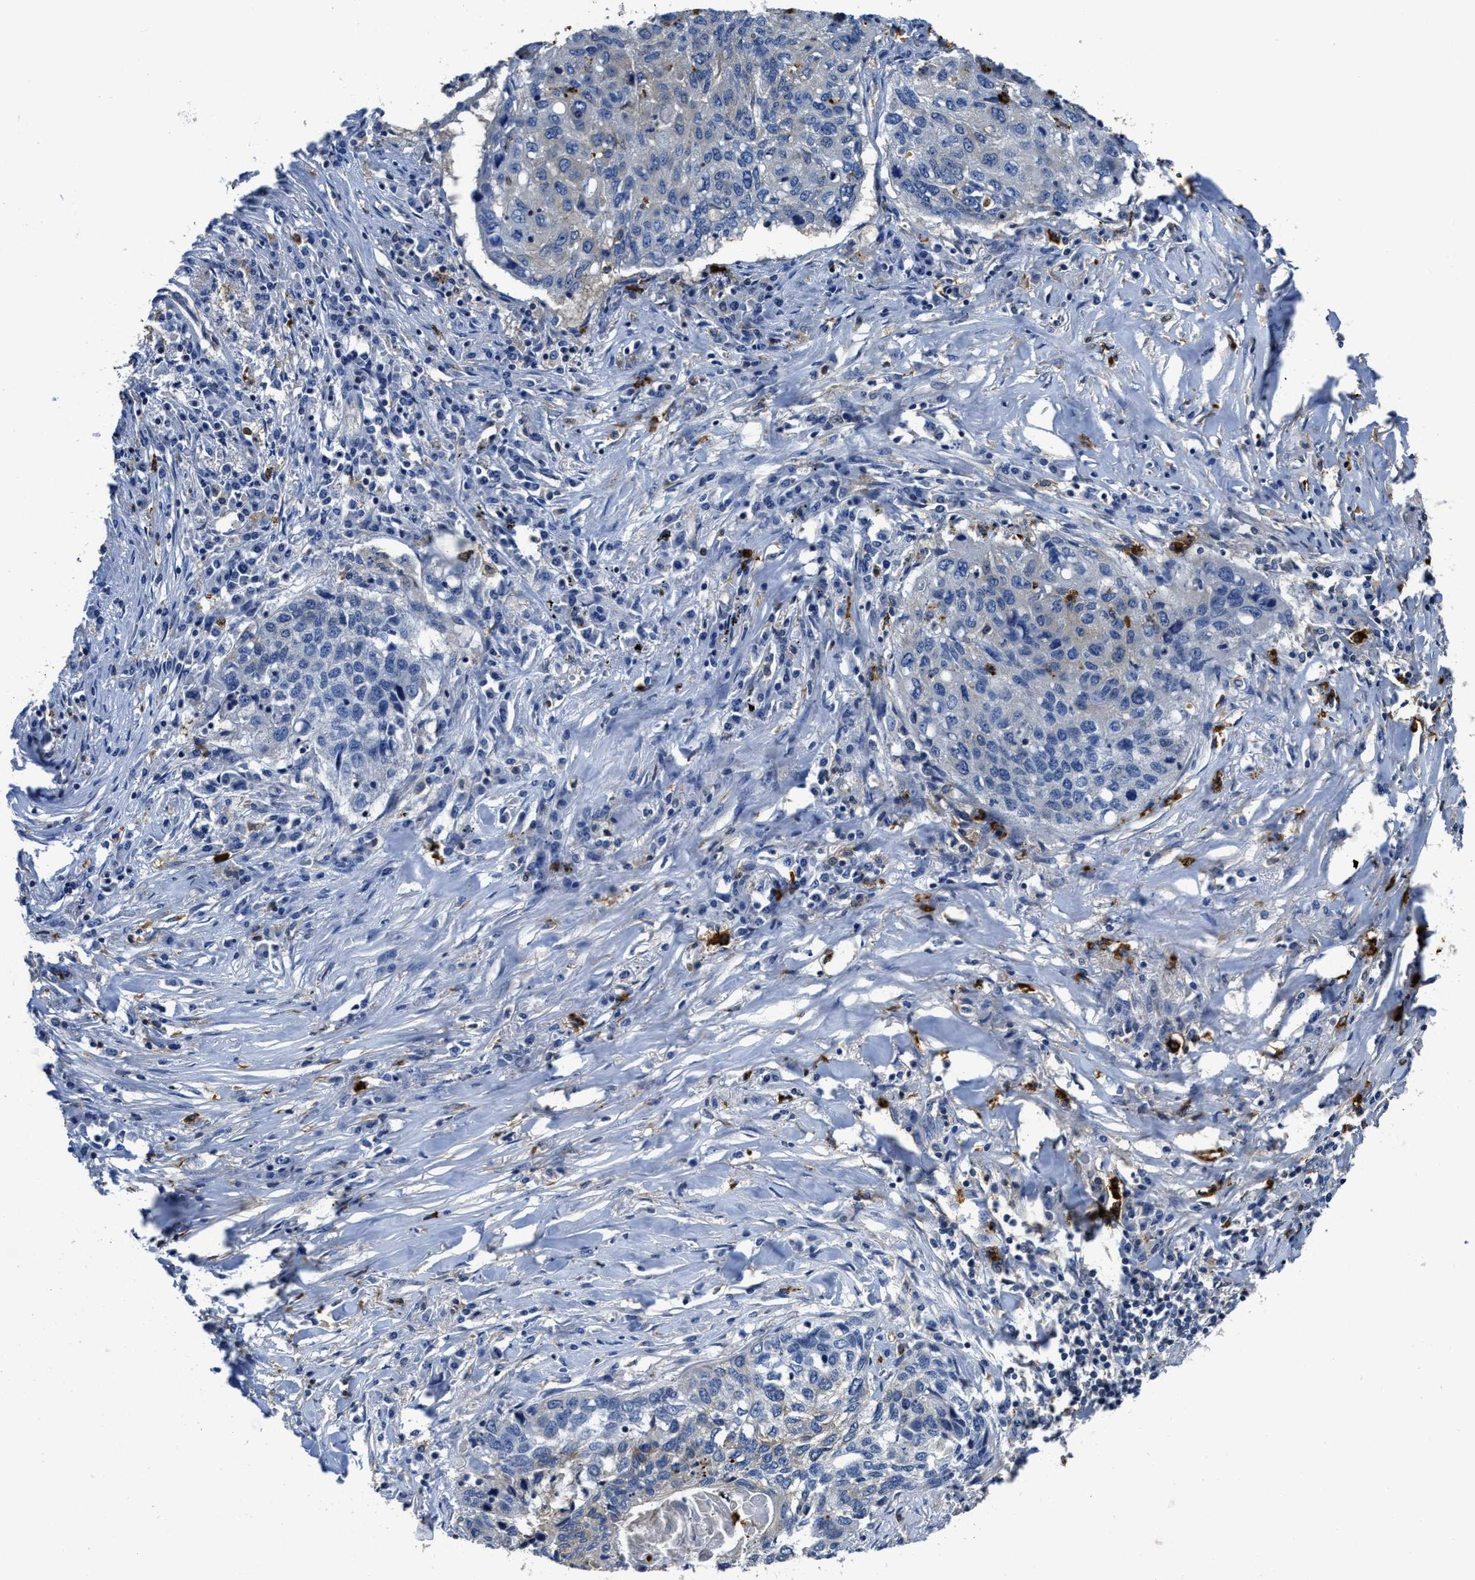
{"staining": {"intensity": "negative", "quantity": "none", "location": "none"}, "tissue": "lung cancer", "cell_type": "Tumor cells", "image_type": "cancer", "snomed": [{"axis": "morphology", "description": "Squamous cell carcinoma, NOS"}, {"axis": "topography", "description": "Lung"}], "caption": "This is a micrograph of immunohistochemistry staining of lung cancer, which shows no positivity in tumor cells. (Immunohistochemistry, brightfield microscopy, high magnification).", "gene": "TRAF6", "patient": {"sex": "female", "age": 63}}